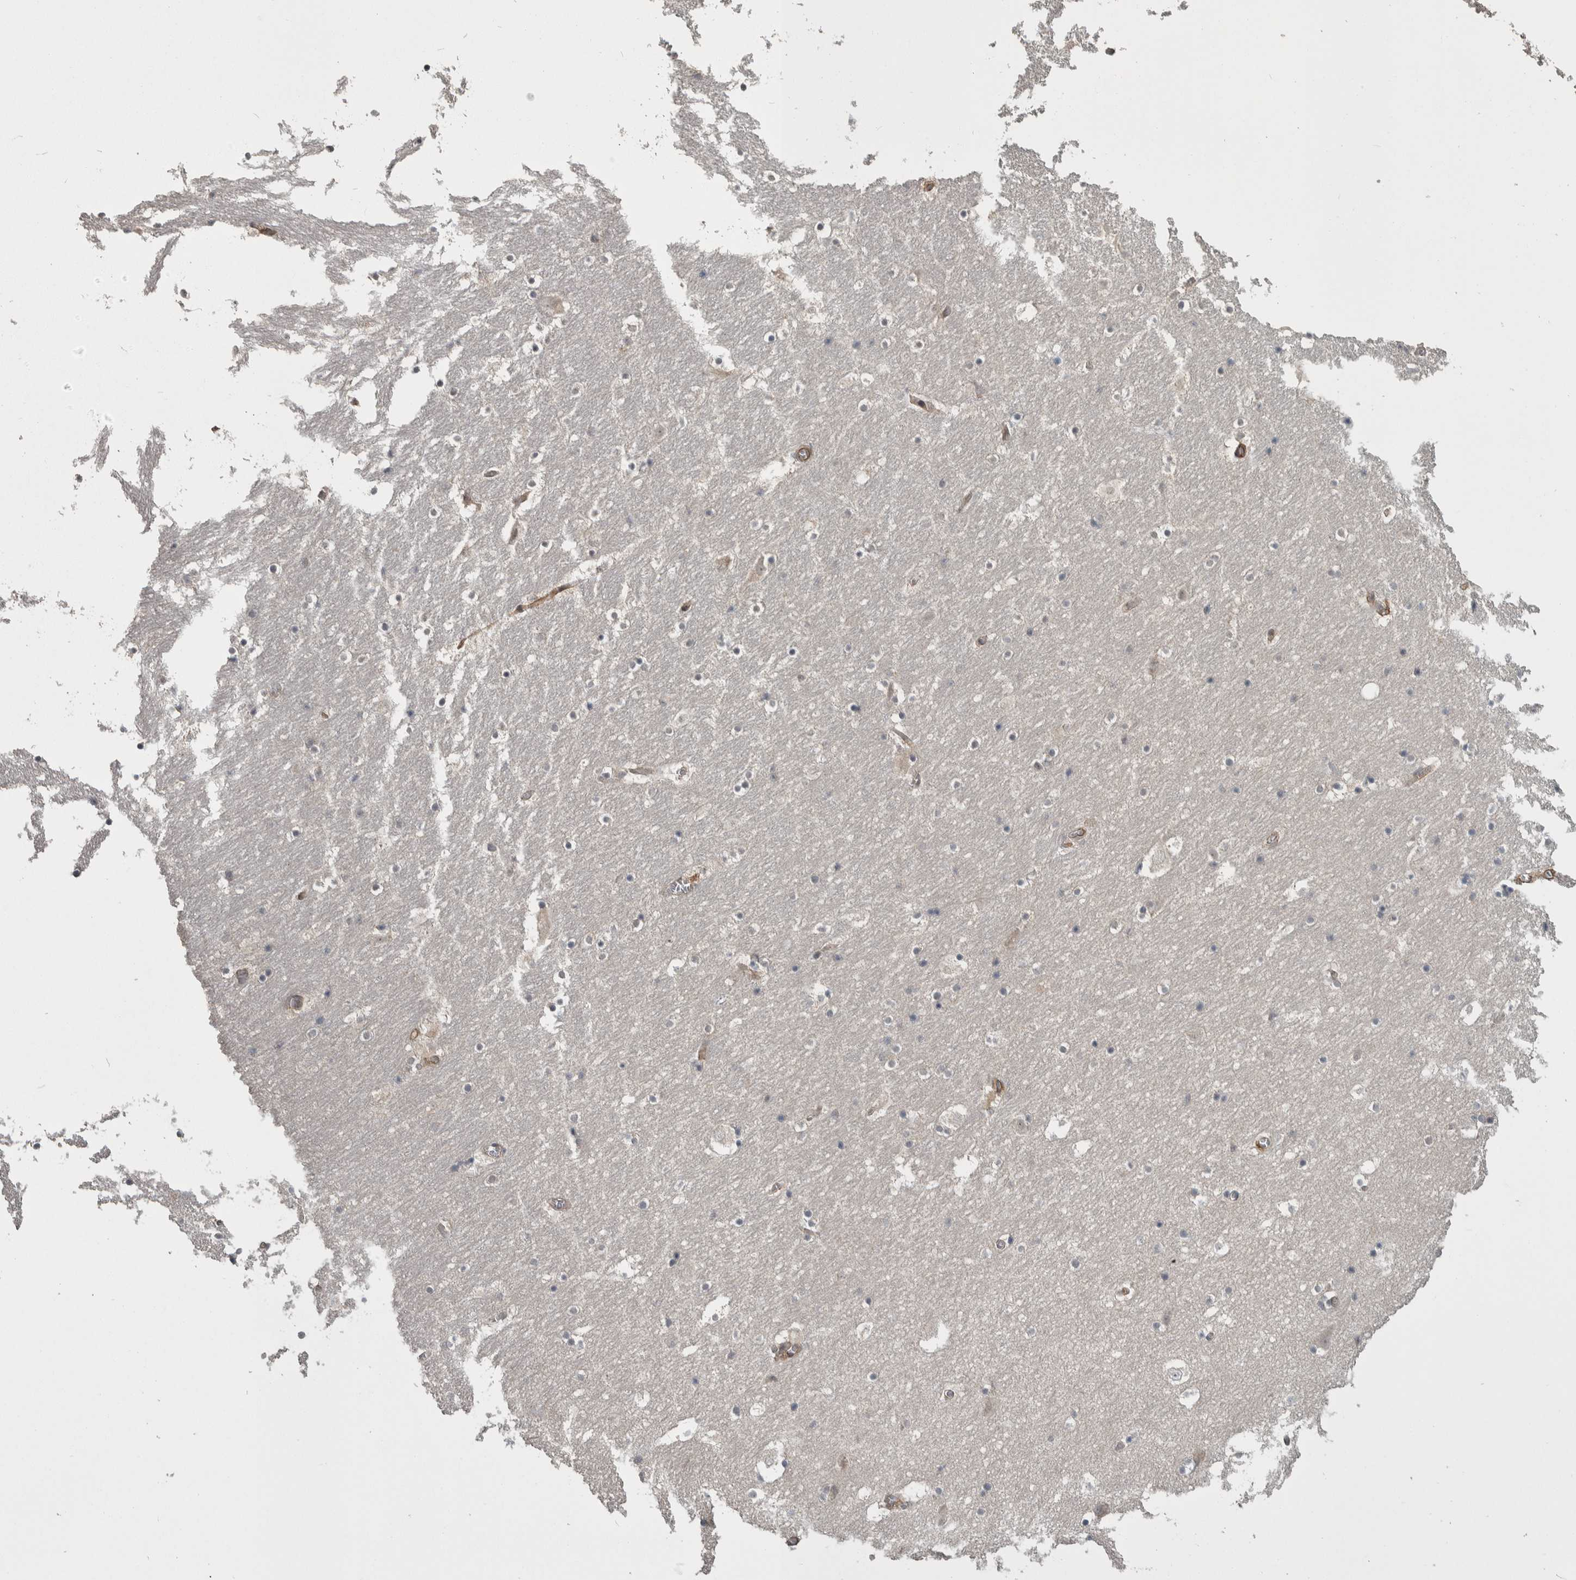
{"staining": {"intensity": "negative", "quantity": "none", "location": "none"}, "tissue": "hippocampus", "cell_type": "Glial cells", "image_type": "normal", "snomed": [{"axis": "morphology", "description": "Normal tissue, NOS"}, {"axis": "topography", "description": "Hippocampus"}], "caption": "Glial cells are negative for protein expression in normal human hippocampus. The staining was performed using DAB (3,3'-diaminobenzidine) to visualize the protein expression in brown, while the nuclei were stained in blue with hematoxylin (Magnification: 20x).", "gene": "PRDM4", "patient": {"sex": "male", "age": 45}}